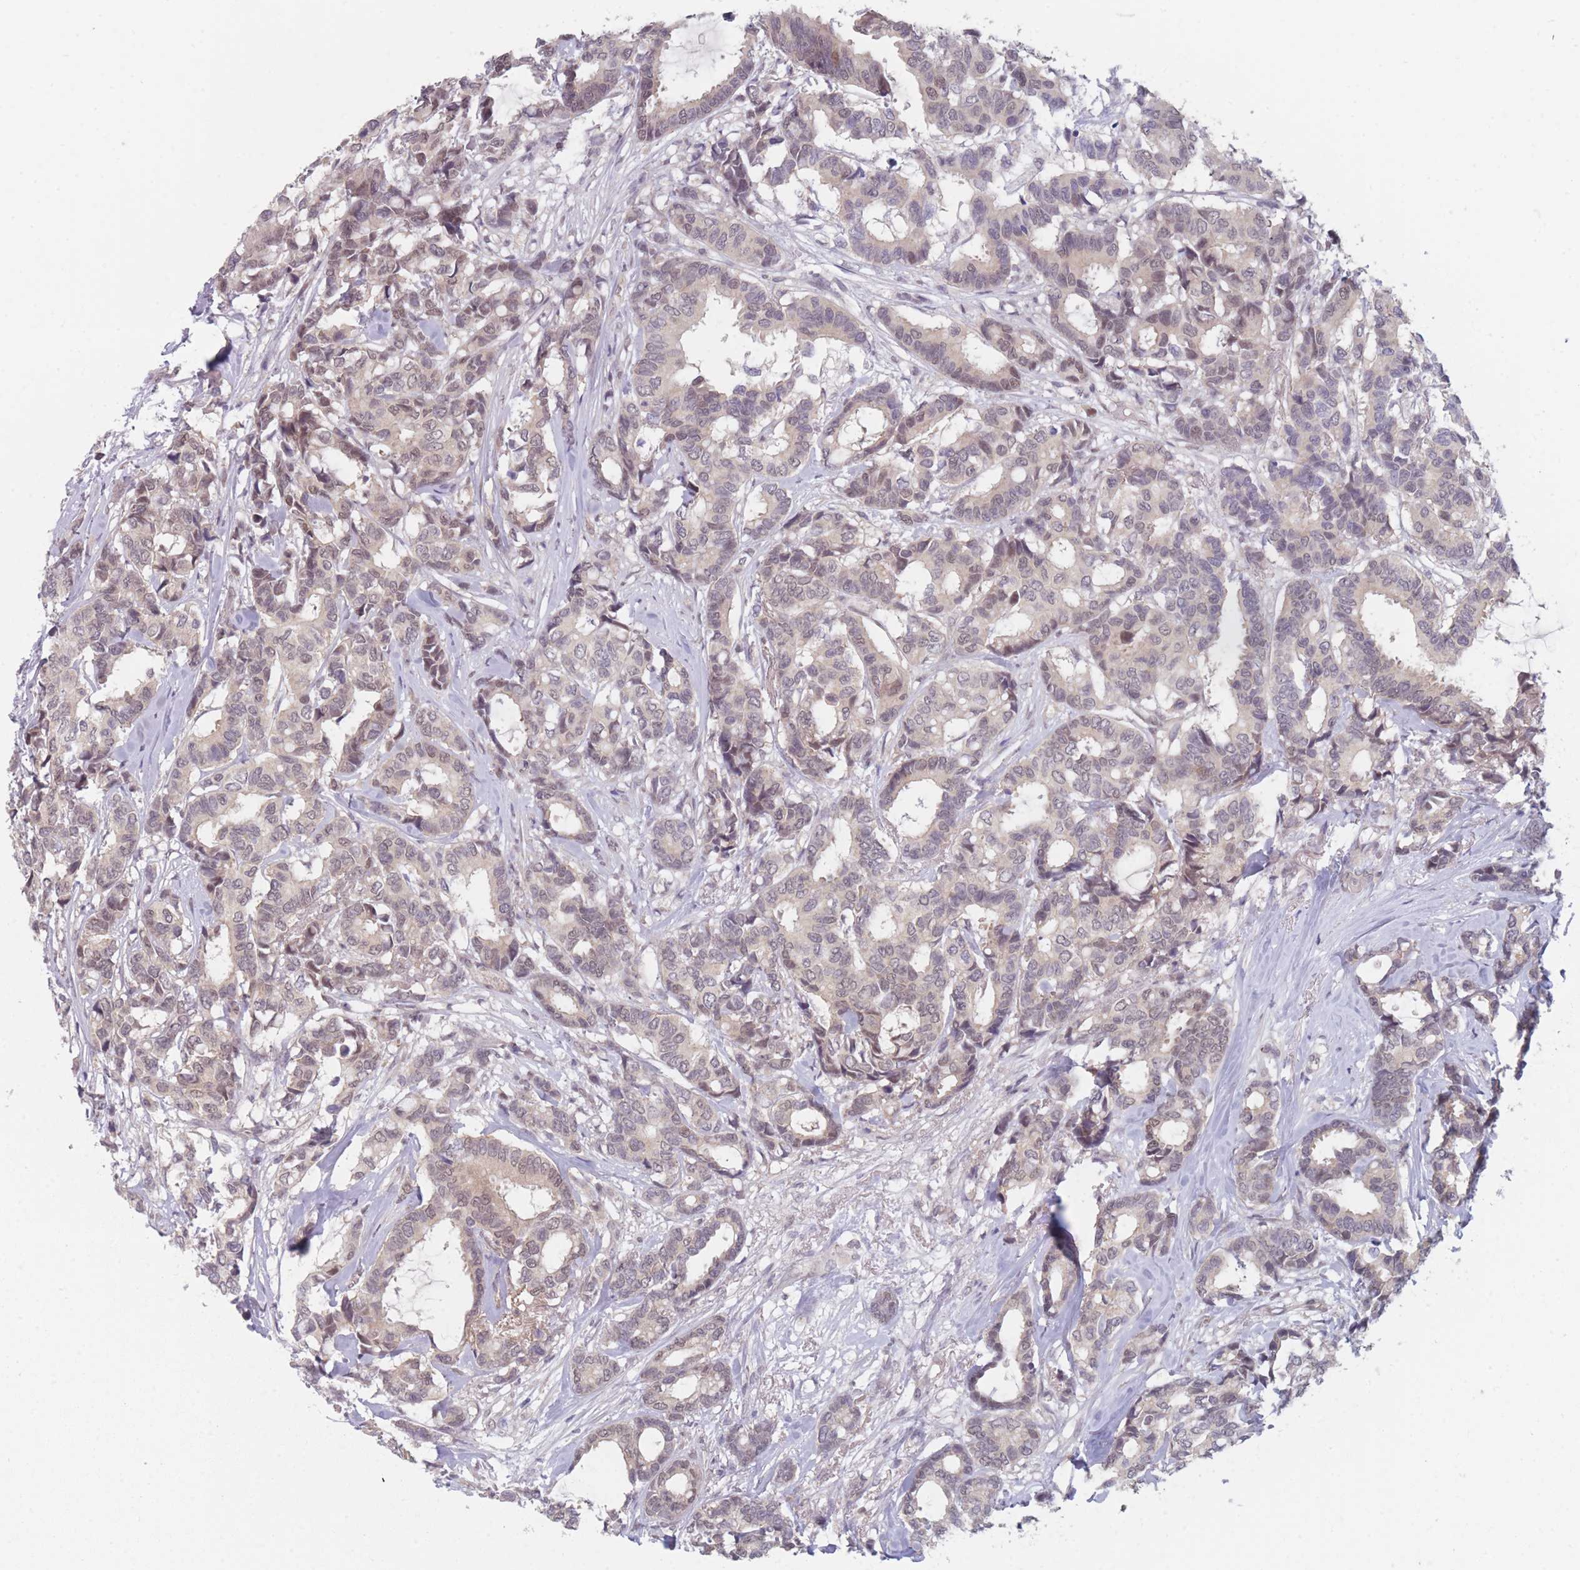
{"staining": {"intensity": "weak", "quantity": "<25%", "location": "nuclear"}, "tissue": "breast cancer", "cell_type": "Tumor cells", "image_type": "cancer", "snomed": [{"axis": "morphology", "description": "Duct carcinoma"}, {"axis": "topography", "description": "Breast"}], "caption": "A photomicrograph of breast cancer stained for a protein shows no brown staining in tumor cells.", "gene": "ANKRD10", "patient": {"sex": "female", "age": 87}}